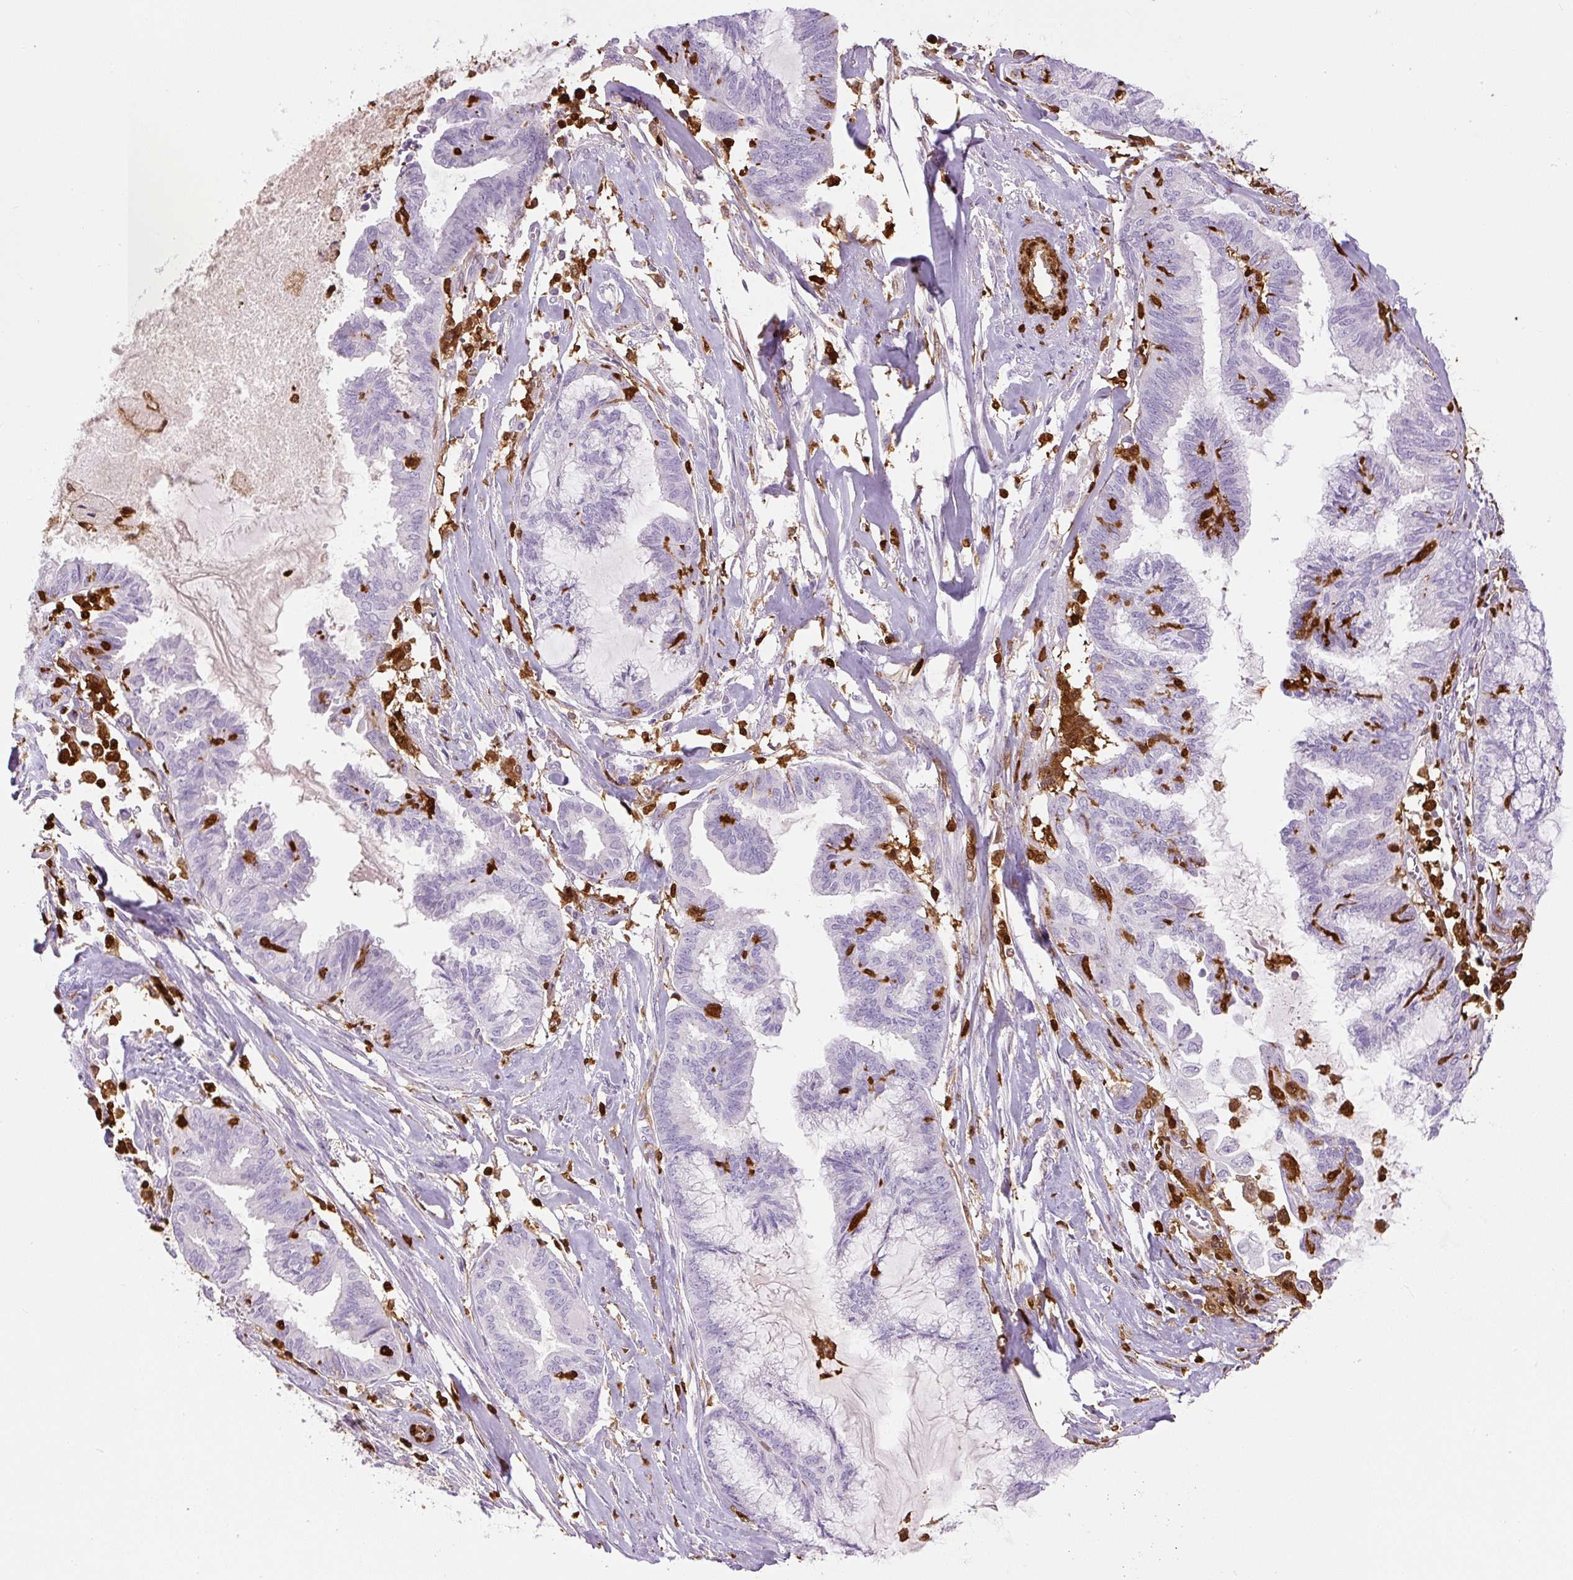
{"staining": {"intensity": "negative", "quantity": "none", "location": "none"}, "tissue": "endometrial cancer", "cell_type": "Tumor cells", "image_type": "cancer", "snomed": [{"axis": "morphology", "description": "Adenocarcinoma, NOS"}, {"axis": "topography", "description": "Endometrium"}], "caption": "The histopathology image displays no significant expression in tumor cells of endometrial cancer (adenocarcinoma).", "gene": "S100A4", "patient": {"sex": "female", "age": 86}}